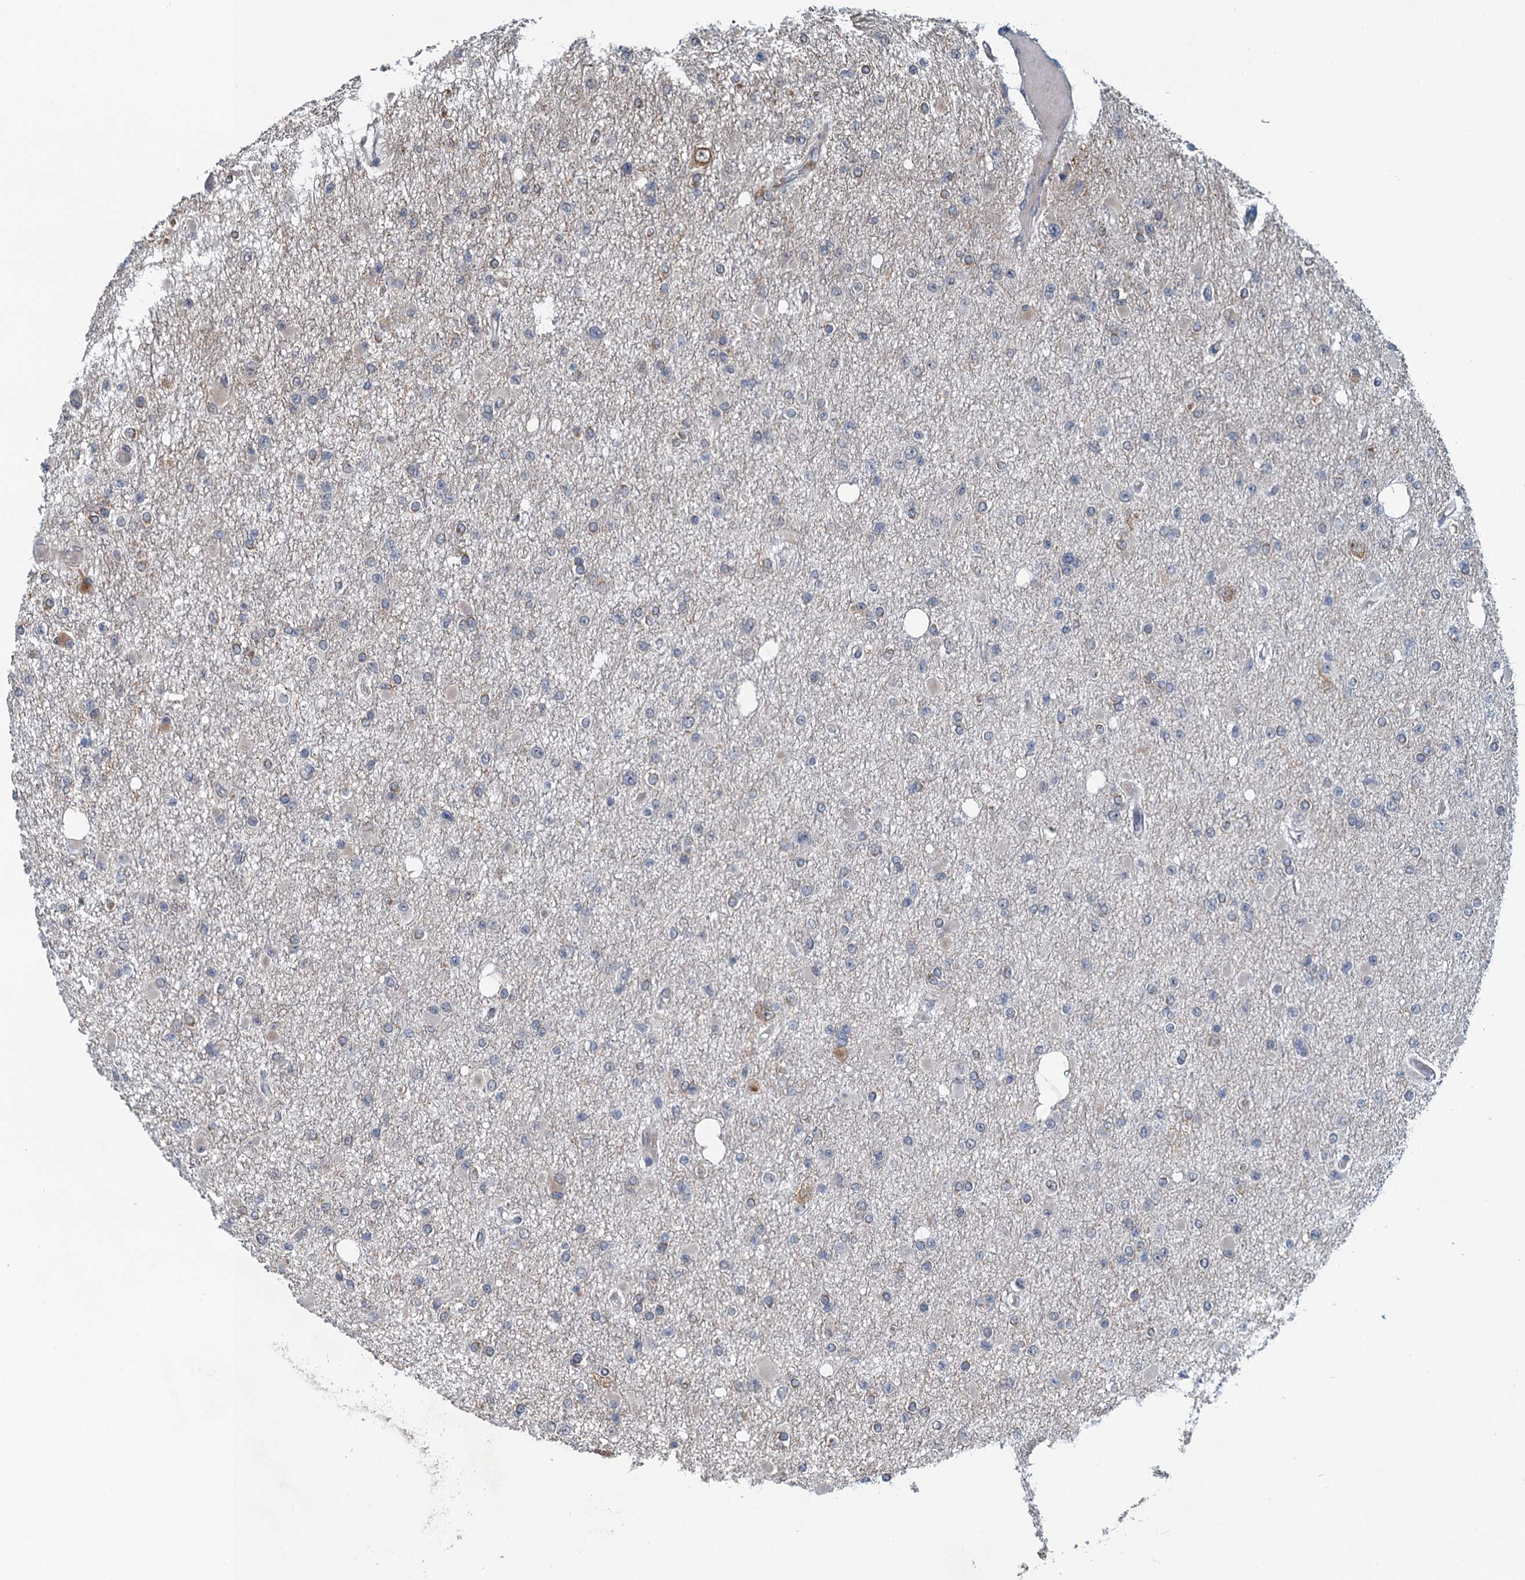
{"staining": {"intensity": "negative", "quantity": "none", "location": "none"}, "tissue": "glioma", "cell_type": "Tumor cells", "image_type": "cancer", "snomed": [{"axis": "morphology", "description": "Glioma, malignant, Low grade"}, {"axis": "topography", "description": "Brain"}], "caption": "Tumor cells show no significant protein positivity in malignant low-grade glioma.", "gene": "WHAMM", "patient": {"sex": "female", "age": 22}}